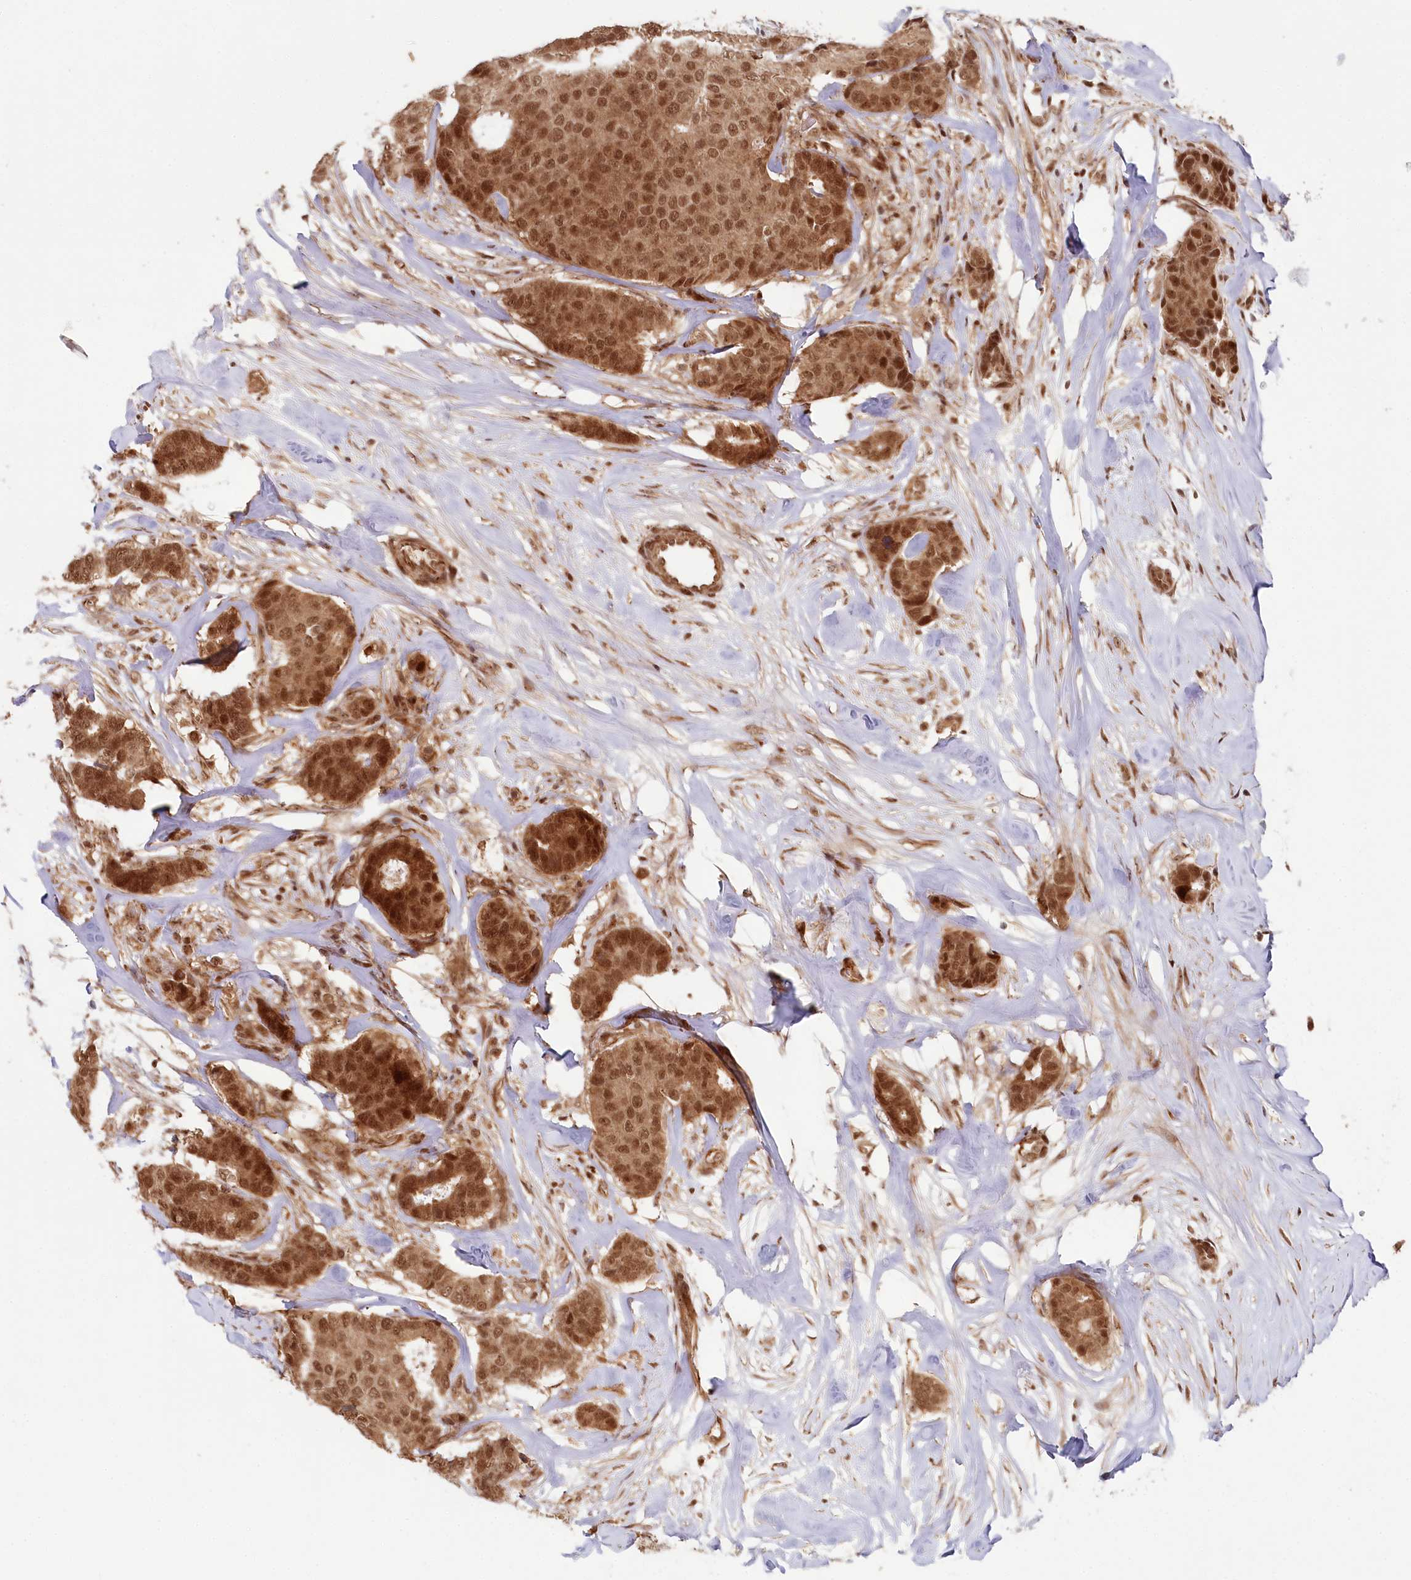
{"staining": {"intensity": "strong", "quantity": ">75%", "location": "cytoplasmic/membranous,nuclear"}, "tissue": "breast cancer", "cell_type": "Tumor cells", "image_type": "cancer", "snomed": [{"axis": "morphology", "description": "Duct carcinoma"}, {"axis": "topography", "description": "Breast"}], "caption": "Immunohistochemistry (IHC) (DAB) staining of human infiltrating ductal carcinoma (breast) demonstrates strong cytoplasmic/membranous and nuclear protein positivity in about >75% of tumor cells.", "gene": "WAPL", "patient": {"sex": "female", "age": 75}}